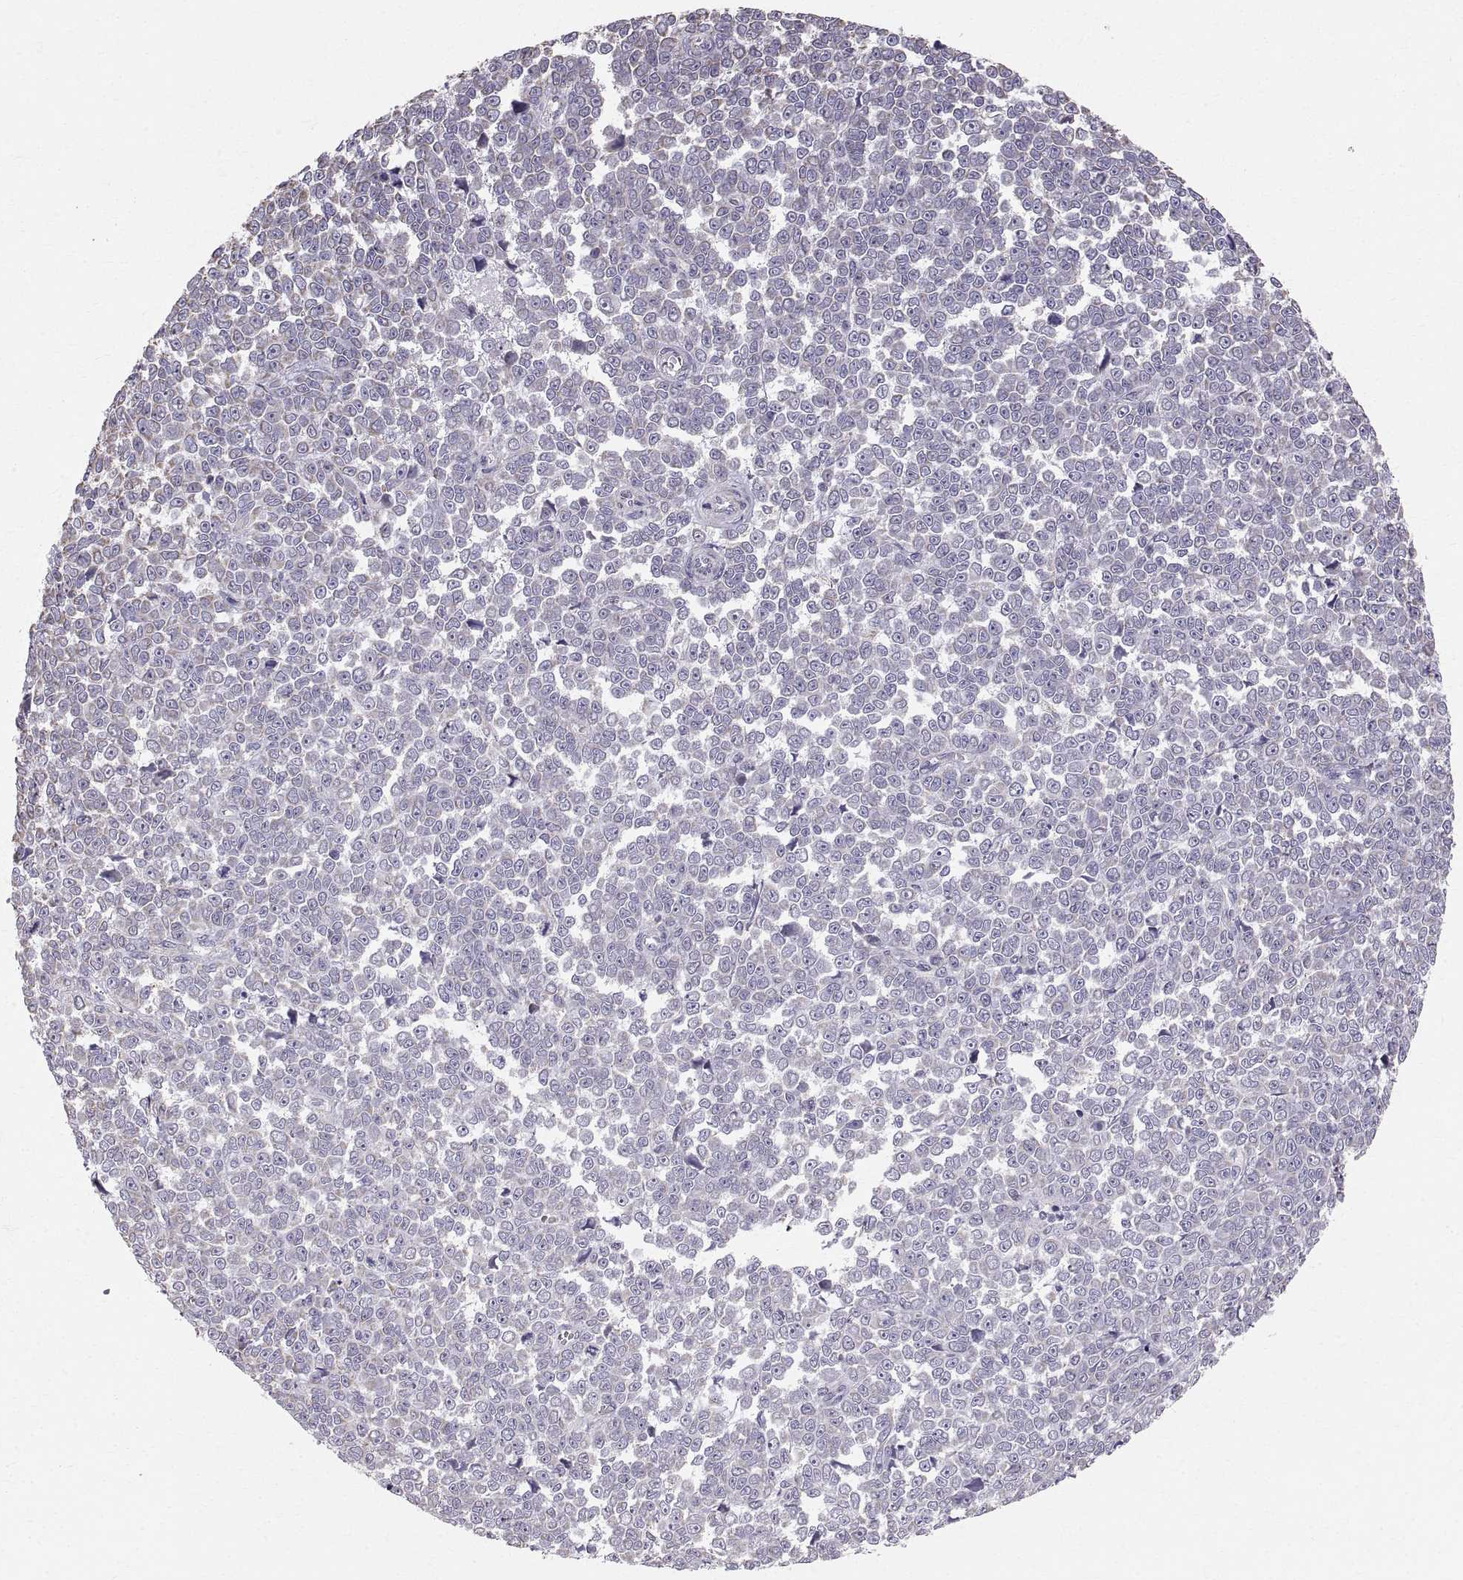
{"staining": {"intensity": "negative", "quantity": "none", "location": "none"}, "tissue": "melanoma", "cell_type": "Tumor cells", "image_type": "cancer", "snomed": [{"axis": "morphology", "description": "Malignant melanoma, NOS"}, {"axis": "topography", "description": "Skin"}], "caption": "Immunohistochemistry image of neoplastic tissue: melanoma stained with DAB exhibits no significant protein expression in tumor cells.", "gene": "STMND1", "patient": {"sex": "female", "age": 95}}